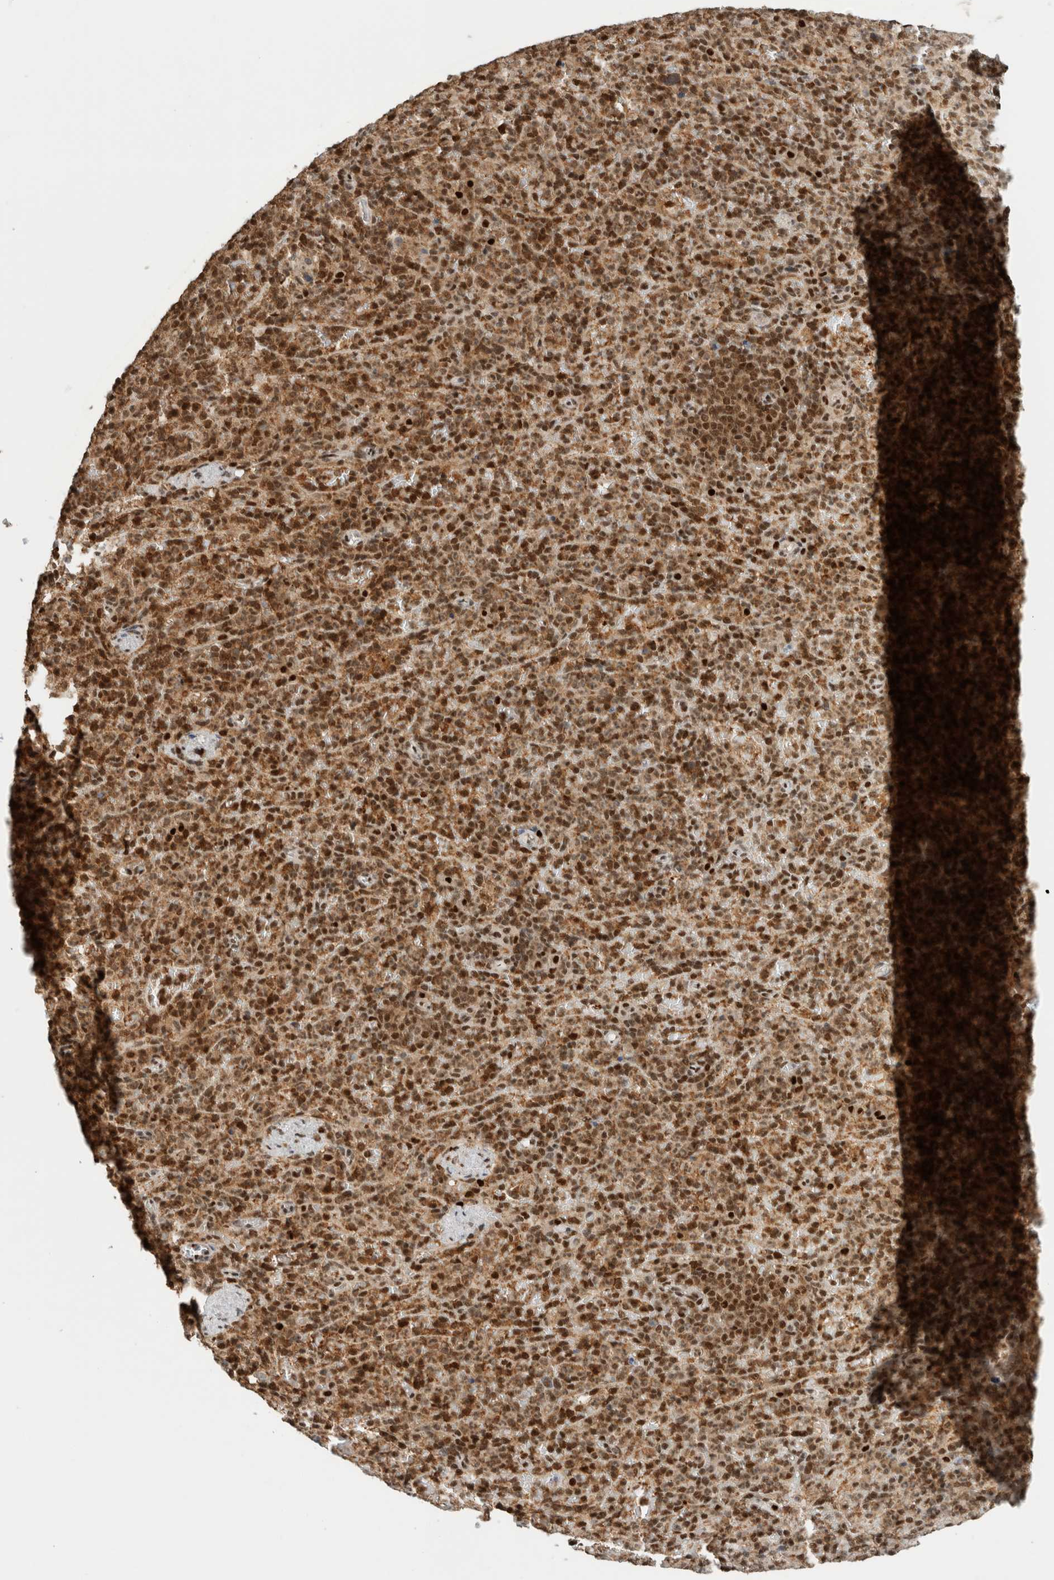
{"staining": {"intensity": "strong", "quantity": ">75%", "location": "nuclear"}, "tissue": "spleen", "cell_type": "Cells in red pulp", "image_type": "normal", "snomed": [{"axis": "morphology", "description": "Normal tissue, NOS"}, {"axis": "topography", "description": "Spleen"}], "caption": "A photomicrograph of spleen stained for a protein shows strong nuclear brown staining in cells in red pulp. The staining was performed using DAB, with brown indicating positive protein expression. Nuclei are stained blue with hematoxylin.", "gene": "SNRNP40", "patient": {"sex": "female", "age": 74}}